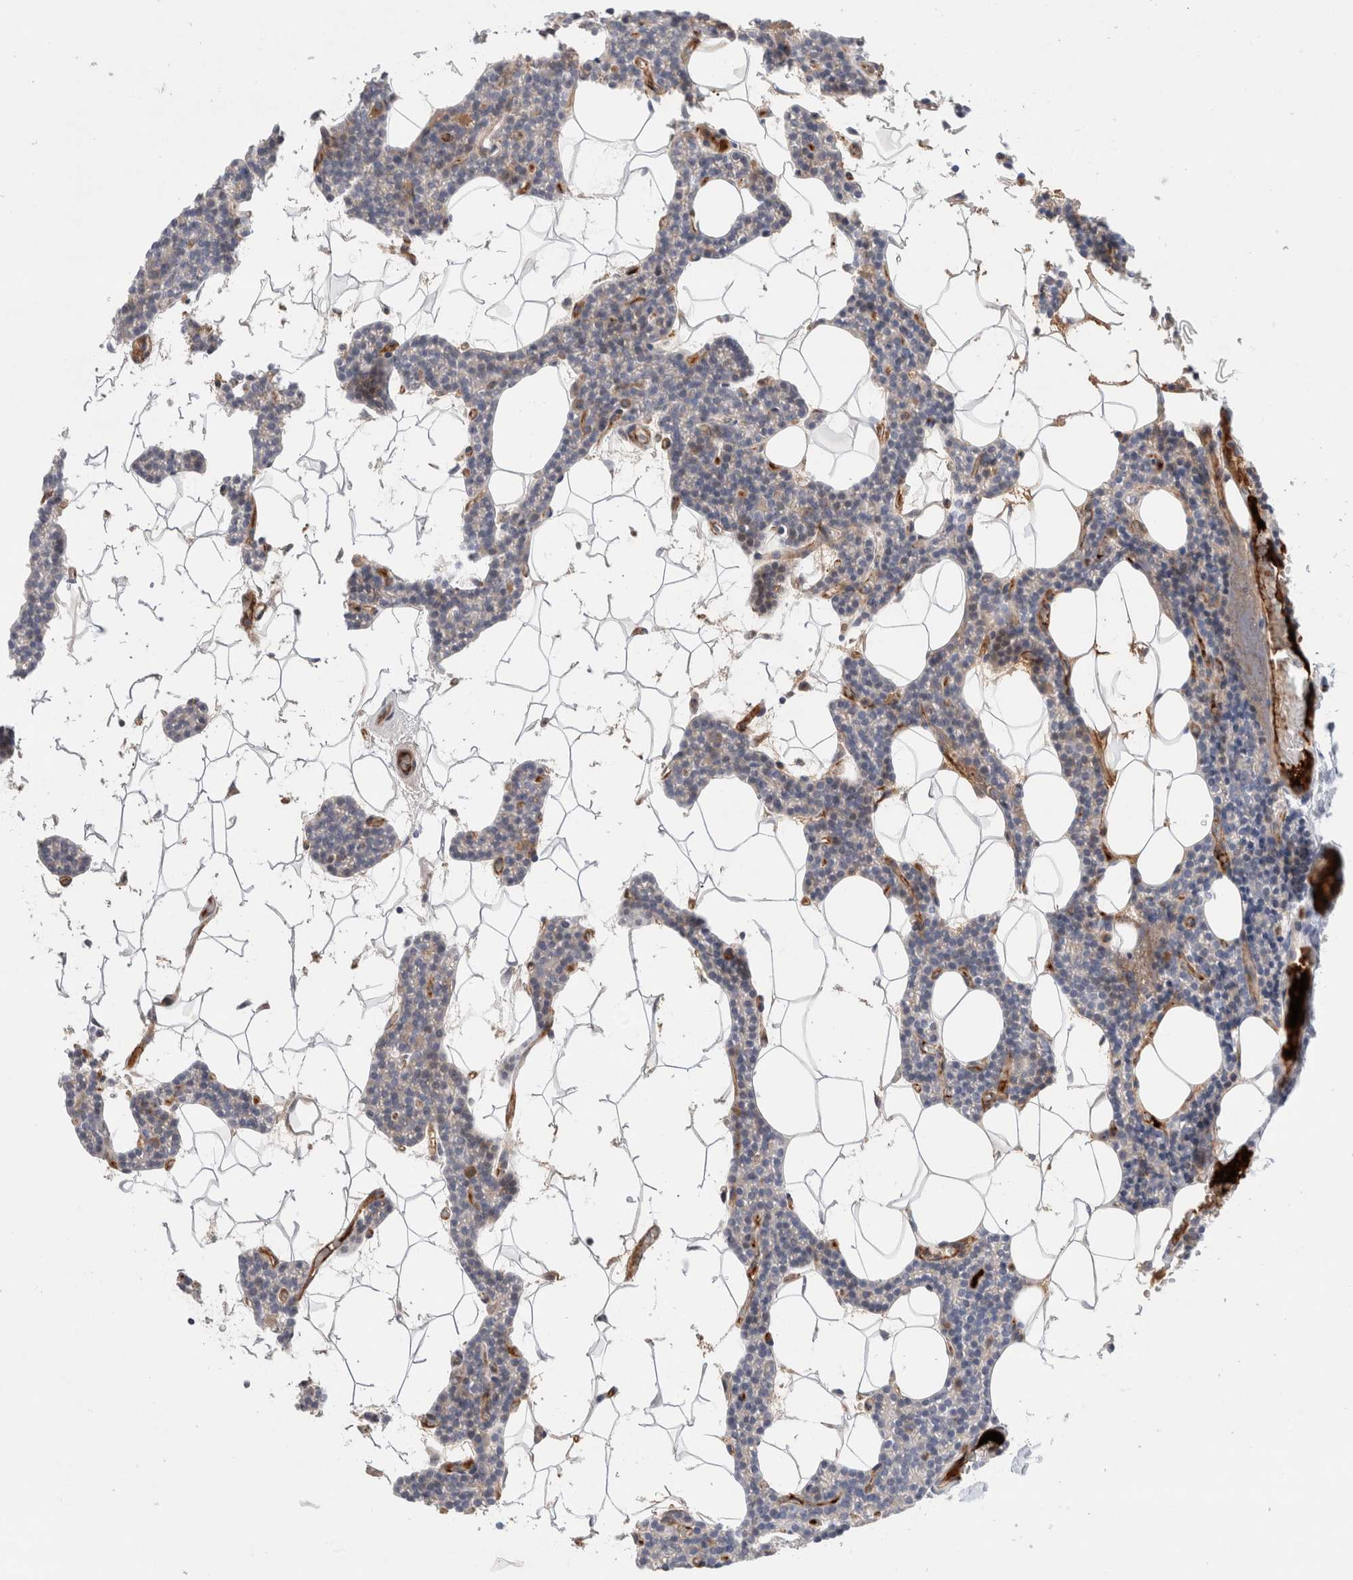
{"staining": {"intensity": "weak", "quantity": "25%-75%", "location": "cytoplasmic/membranous"}, "tissue": "parathyroid gland", "cell_type": "Glandular cells", "image_type": "normal", "snomed": [{"axis": "morphology", "description": "Normal tissue, NOS"}, {"axis": "topography", "description": "Parathyroid gland"}], "caption": "Immunohistochemical staining of unremarkable human parathyroid gland reveals low levels of weak cytoplasmic/membranous staining in approximately 25%-75% of glandular cells.", "gene": "ECHDC2", "patient": {"sex": "male", "age": 42}}